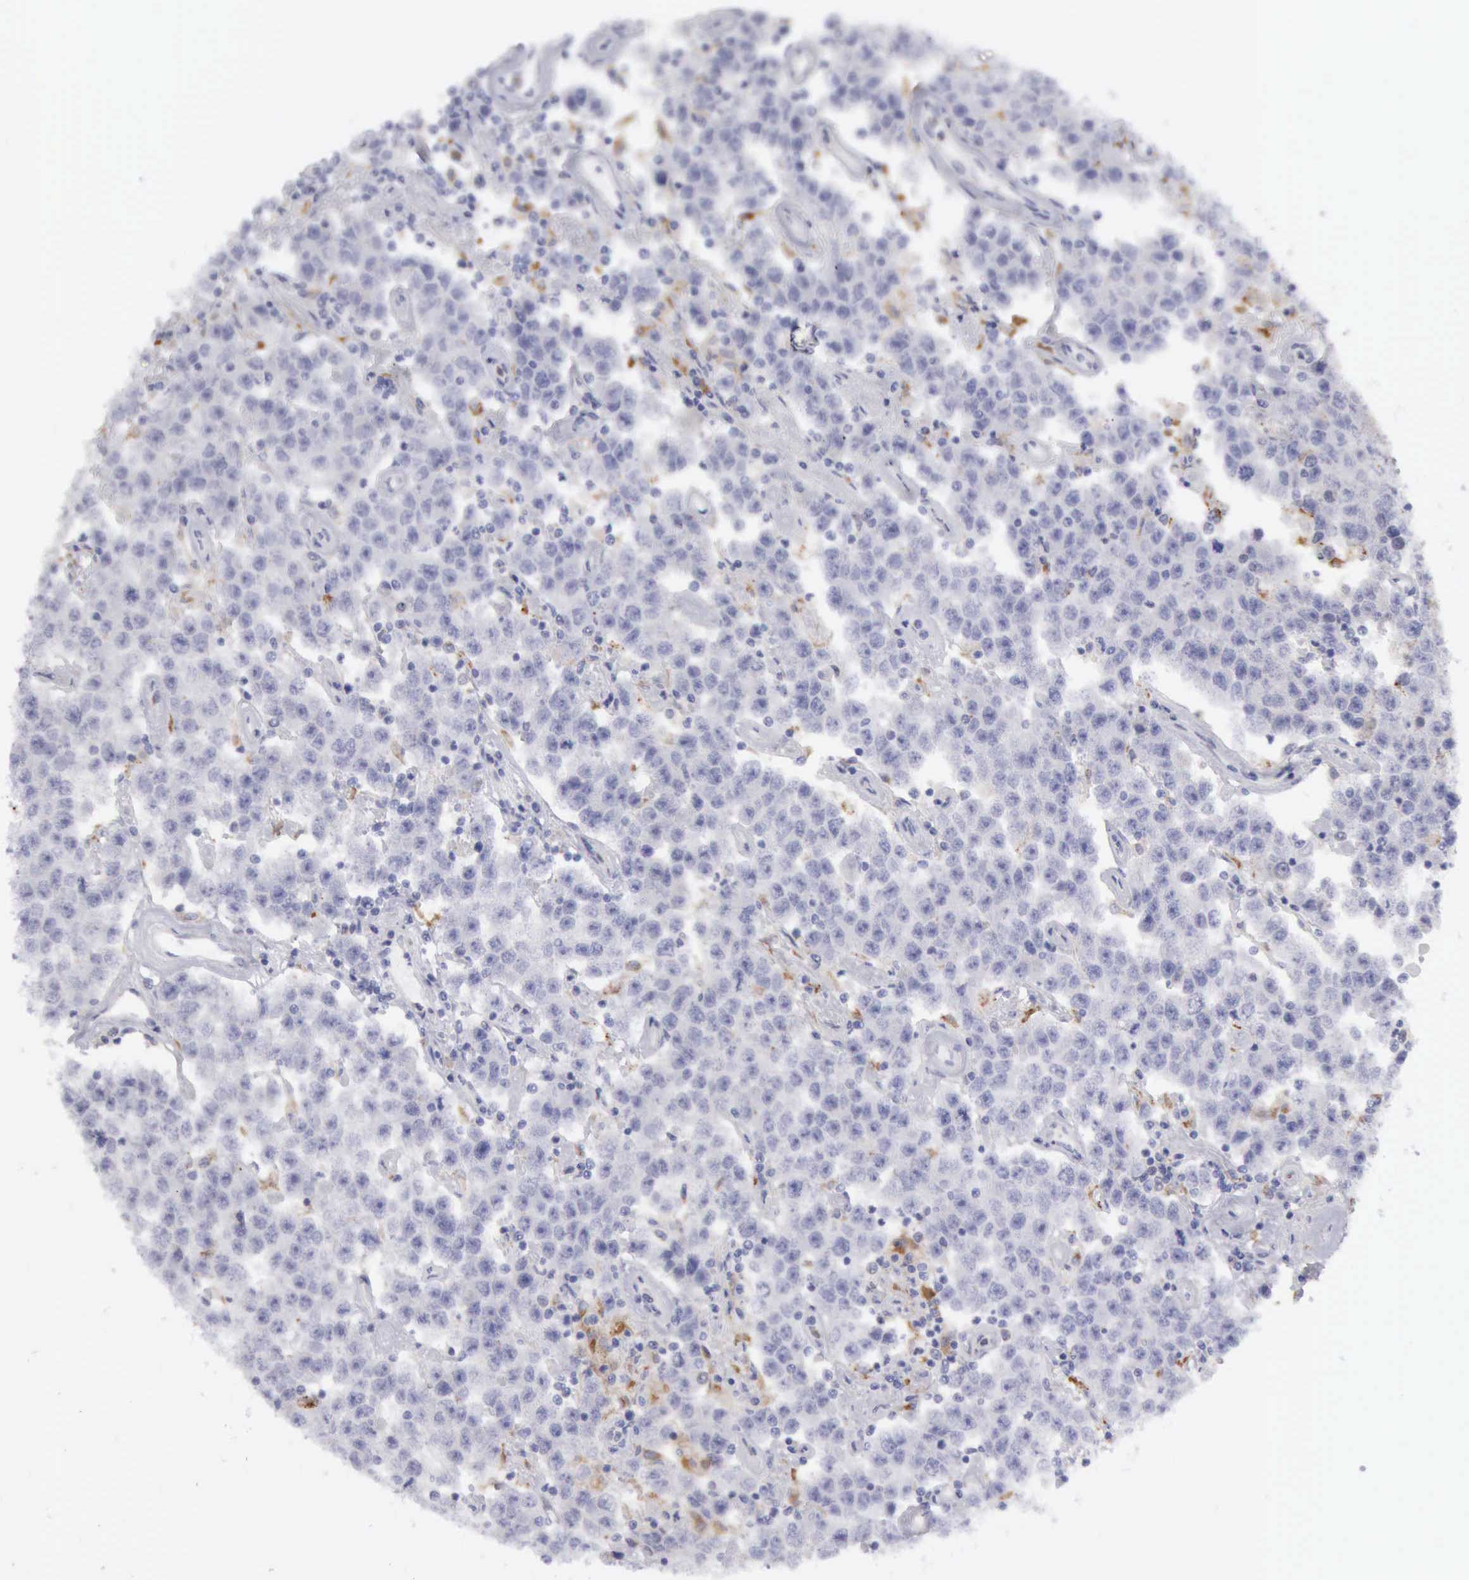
{"staining": {"intensity": "negative", "quantity": "none", "location": "none"}, "tissue": "testis cancer", "cell_type": "Tumor cells", "image_type": "cancer", "snomed": [{"axis": "morphology", "description": "Seminoma, NOS"}, {"axis": "topography", "description": "Testis"}], "caption": "High power microscopy histopathology image of an immunohistochemistry photomicrograph of testis cancer (seminoma), revealing no significant staining in tumor cells.", "gene": "CTSS", "patient": {"sex": "male", "age": 52}}